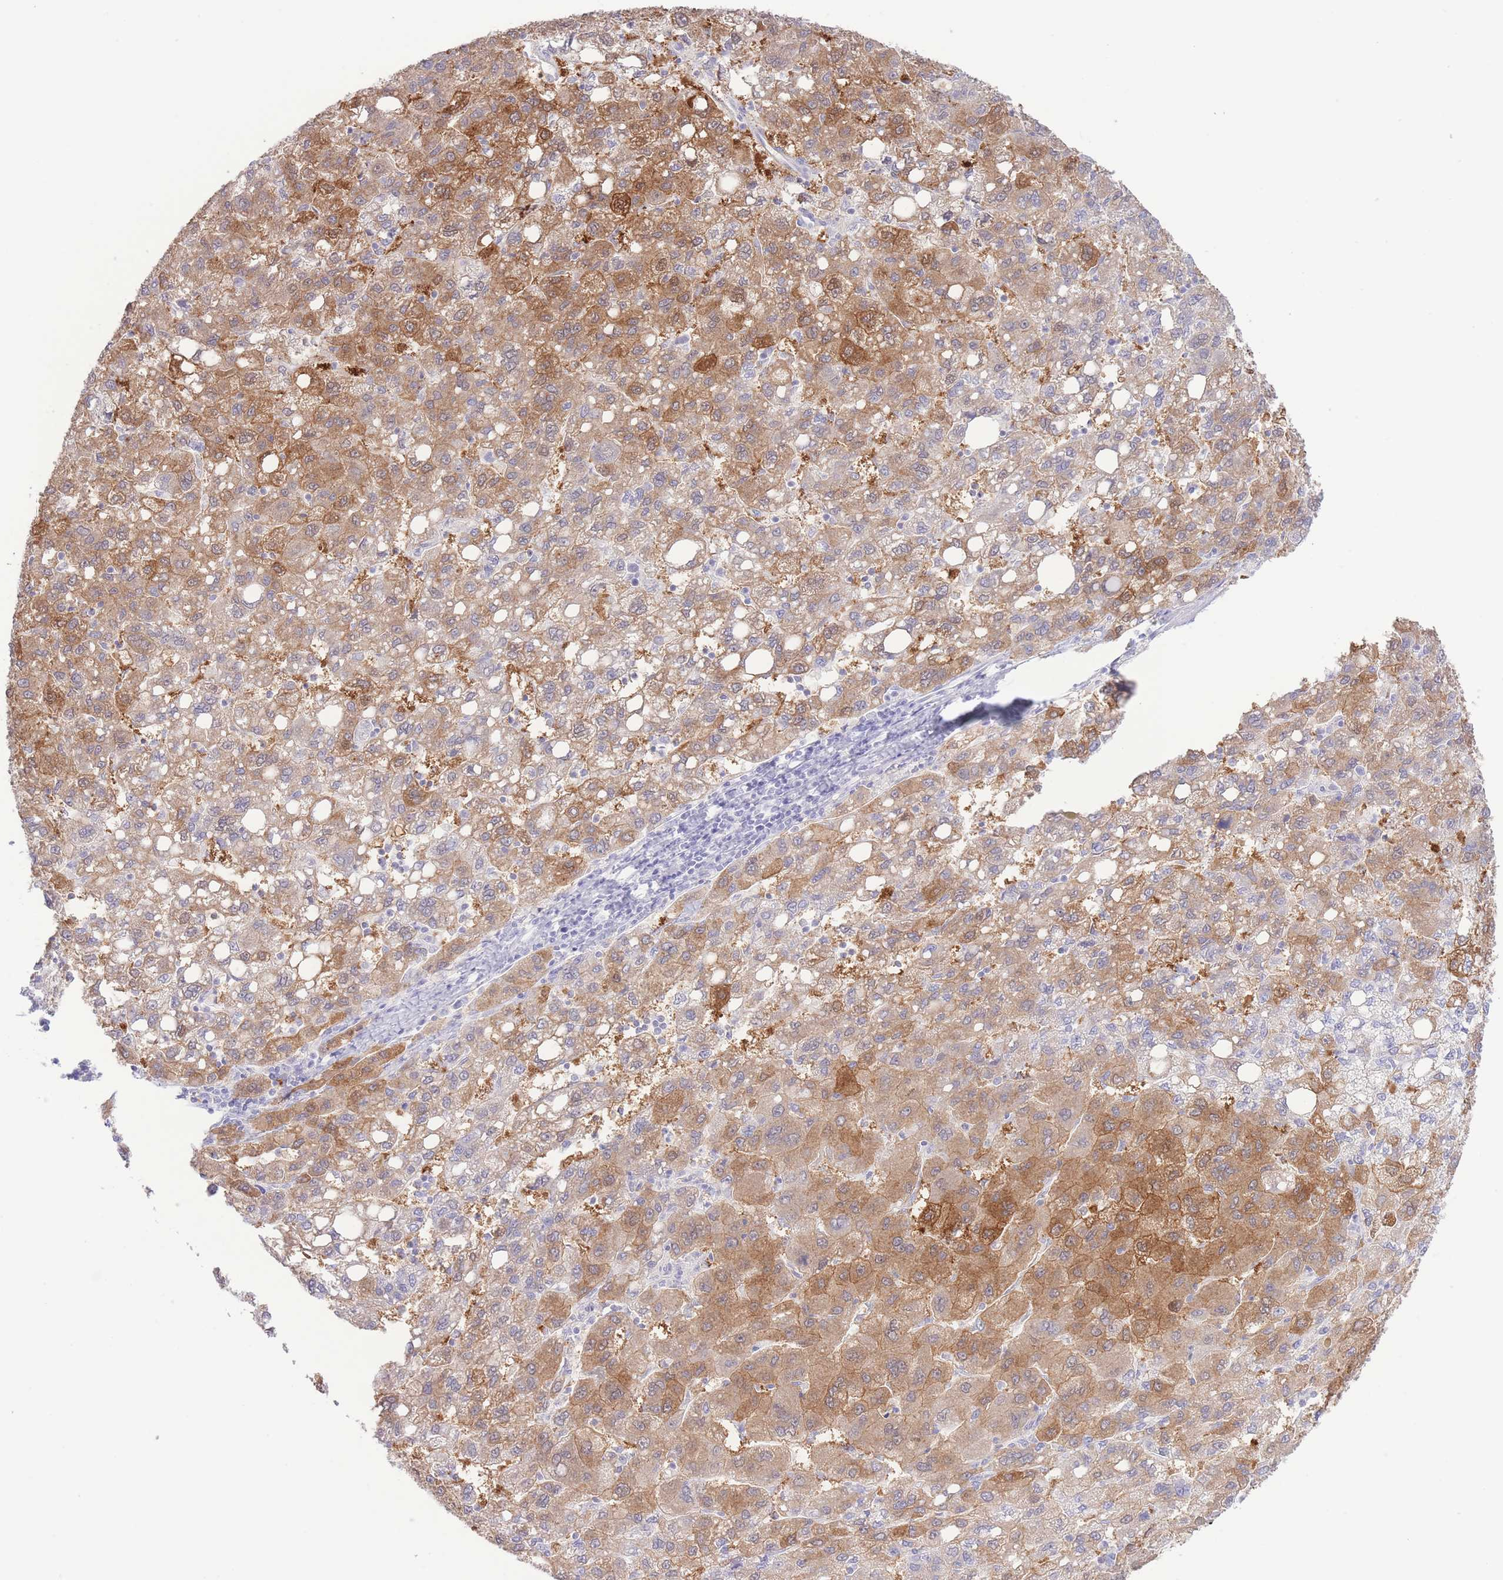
{"staining": {"intensity": "moderate", "quantity": "25%-75%", "location": "cytoplasmic/membranous"}, "tissue": "liver cancer", "cell_type": "Tumor cells", "image_type": "cancer", "snomed": [{"axis": "morphology", "description": "Carcinoma, Hepatocellular, NOS"}, {"axis": "topography", "description": "Liver"}], "caption": "Hepatocellular carcinoma (liver) stained with immunohistochemistry (IHC) displays moderate cytoplasmic/membranous expression in approximately 25%-75% of tumor cells.", "gene": "PKLR", "patient": {"sex": "female", "age": 82}}